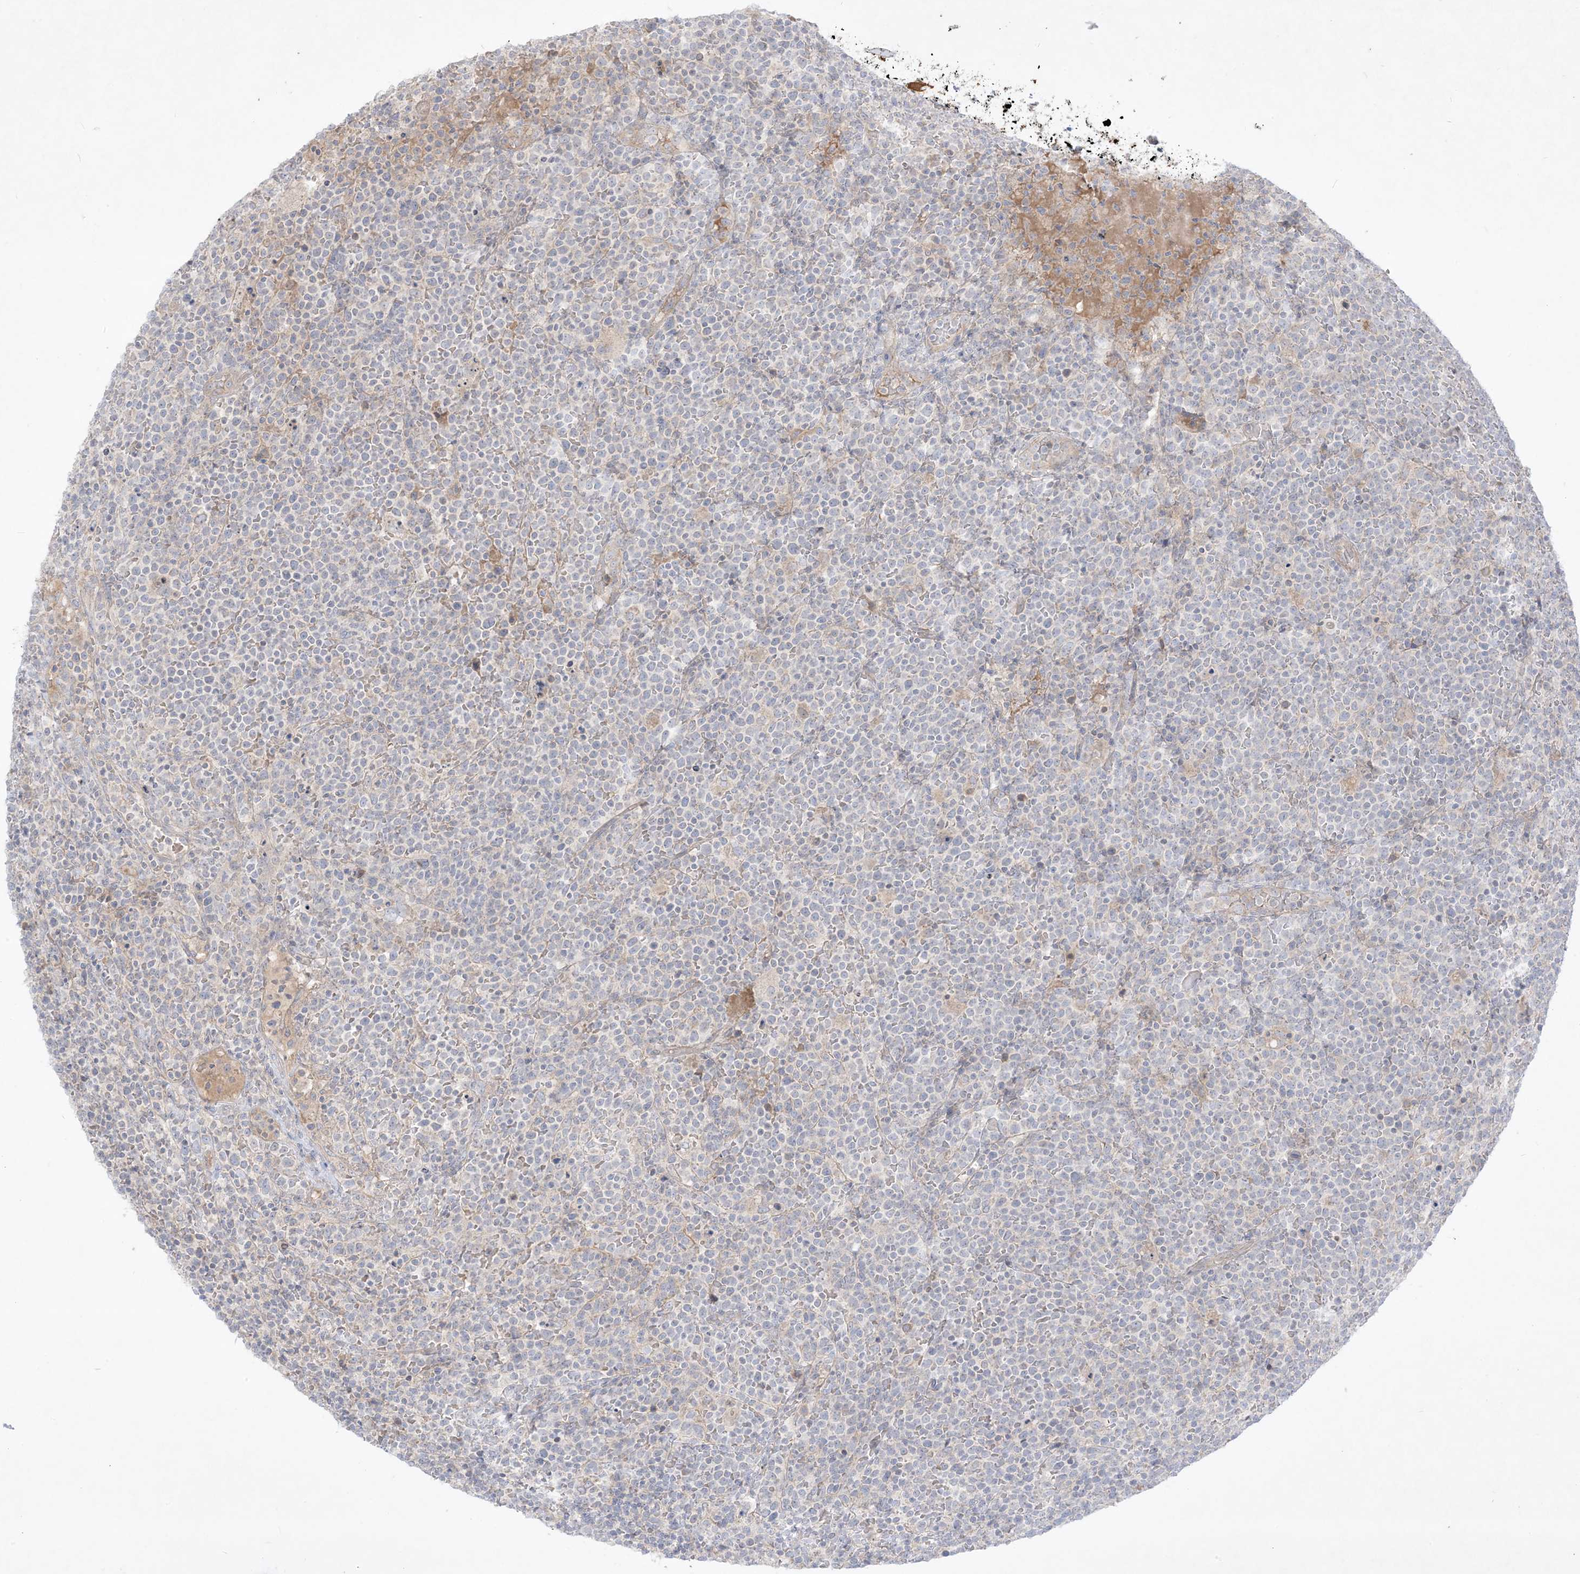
{"staining": {"intensity": "negative", "quantity": "none", "location": "none"}, "tissue": "lymphoma", "cell_type": "Tumor cells", "image_type": "cancer", "snomed": [{"axis": "morphology", "description": "Malignant lymphoma, non-Hodgkin's type, High grade"}, {"axis": "topography", "description": "Lymph node"}], "caption": "Photomicrograph shows no protein positivity in tumor cells of malignant lymphoma, non-Hodgkin's type (high-grade) tissue.", "gene": "PLEKHA3", "patient": {"sex": "male", "age": 61}}